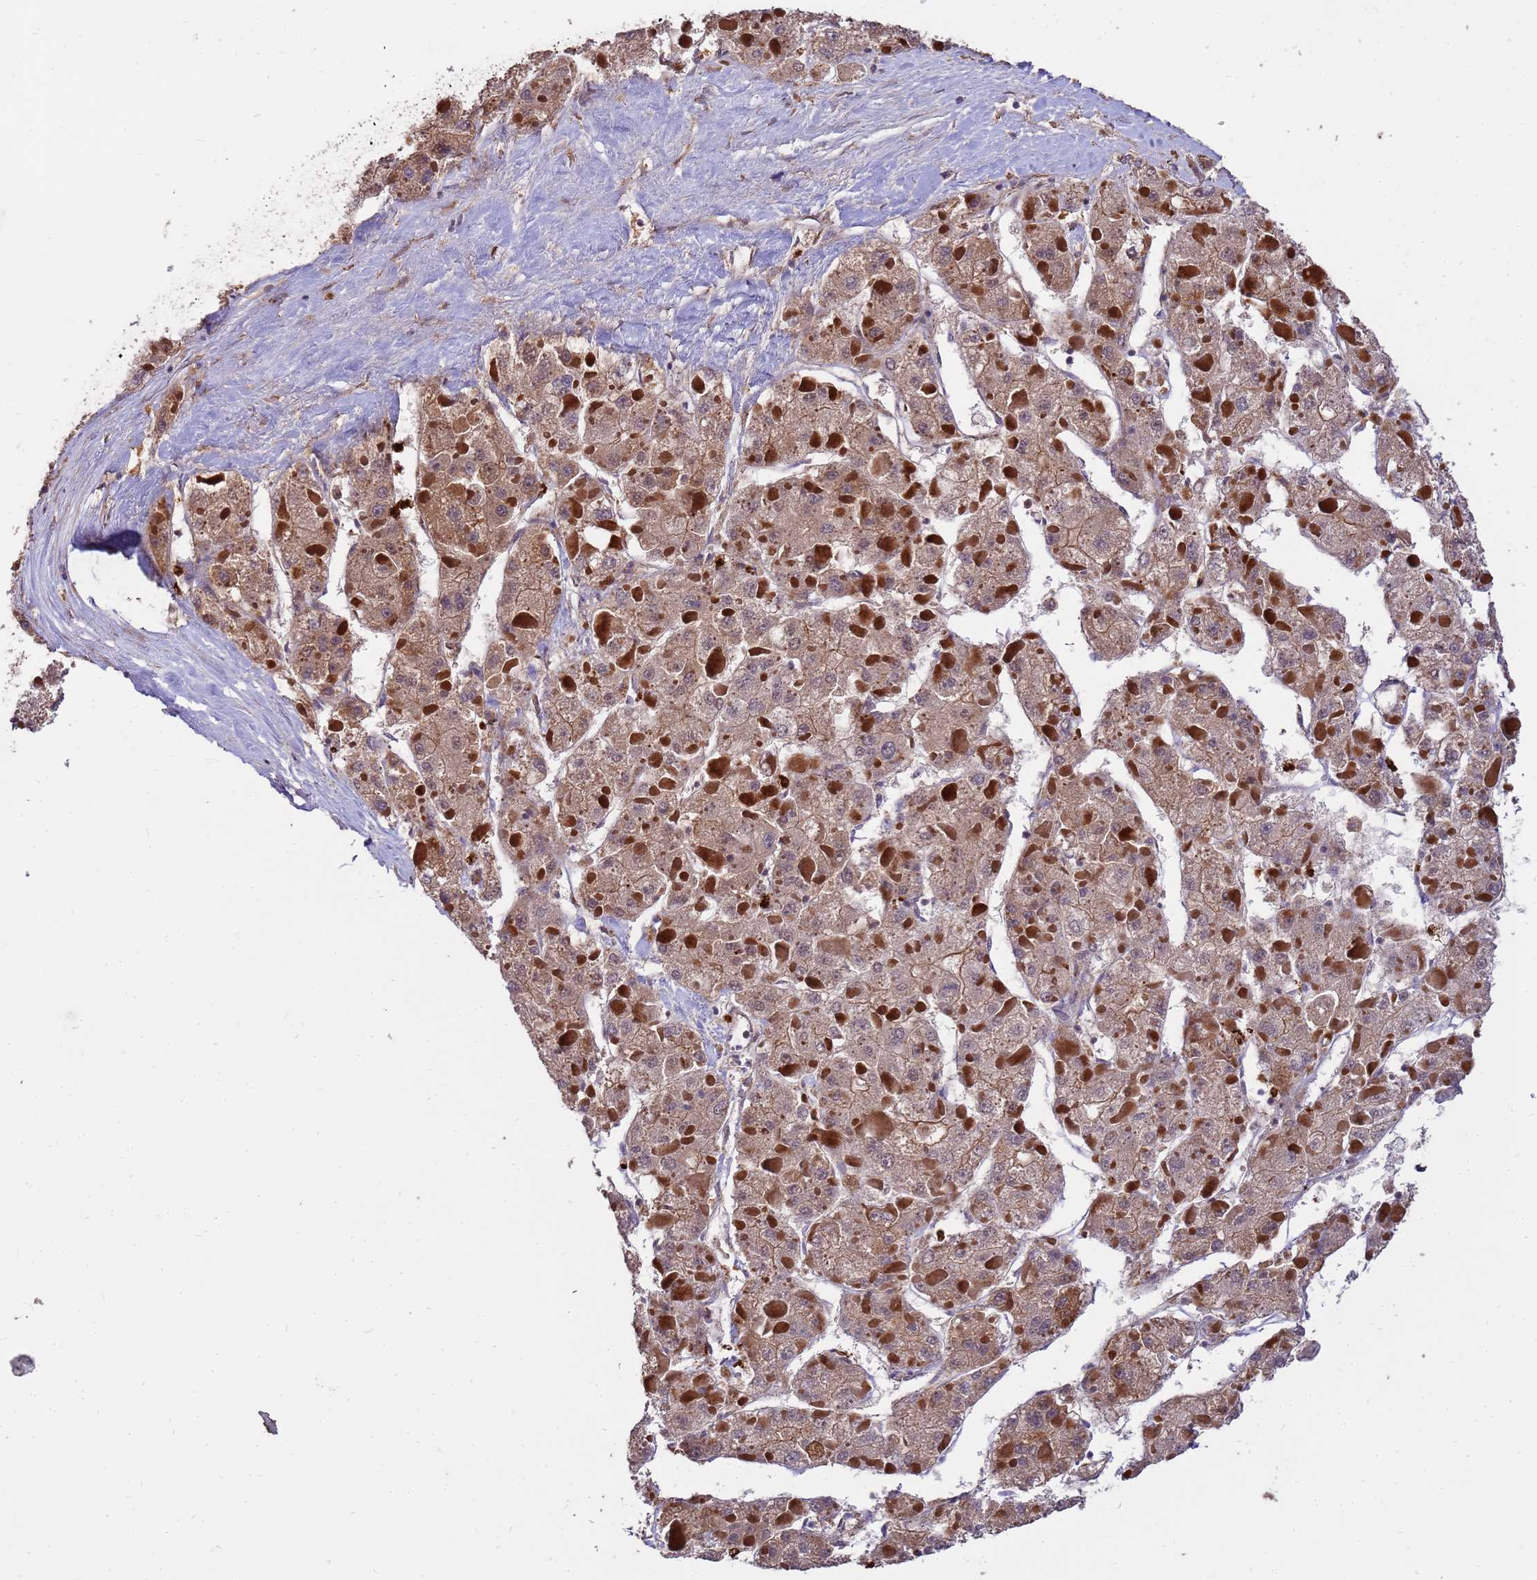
{"staining": {"intensity": "moderate", "quantity": ">75%", "location": "cytoplasmic/membranous"}, "tissue": "liver cancer", "cell_type": "Tumor cells", "image_type": "cancer", "snomed": [{"axis": "morphology", "description": "Carcinoma, Hepatocellular, NOS"}, {"axis": "topography", "description": "Liver"}], "caption": "This micrograph shows immunohistochemistry (IHC) staining of liver cancer (hepatocellular carcinoma), with medium moderate cytoplasmic/membranous expression in approximately >75% of tumor cells.", "gene": "ZNF619", "patient": {"sex": "female", "age": 73}}